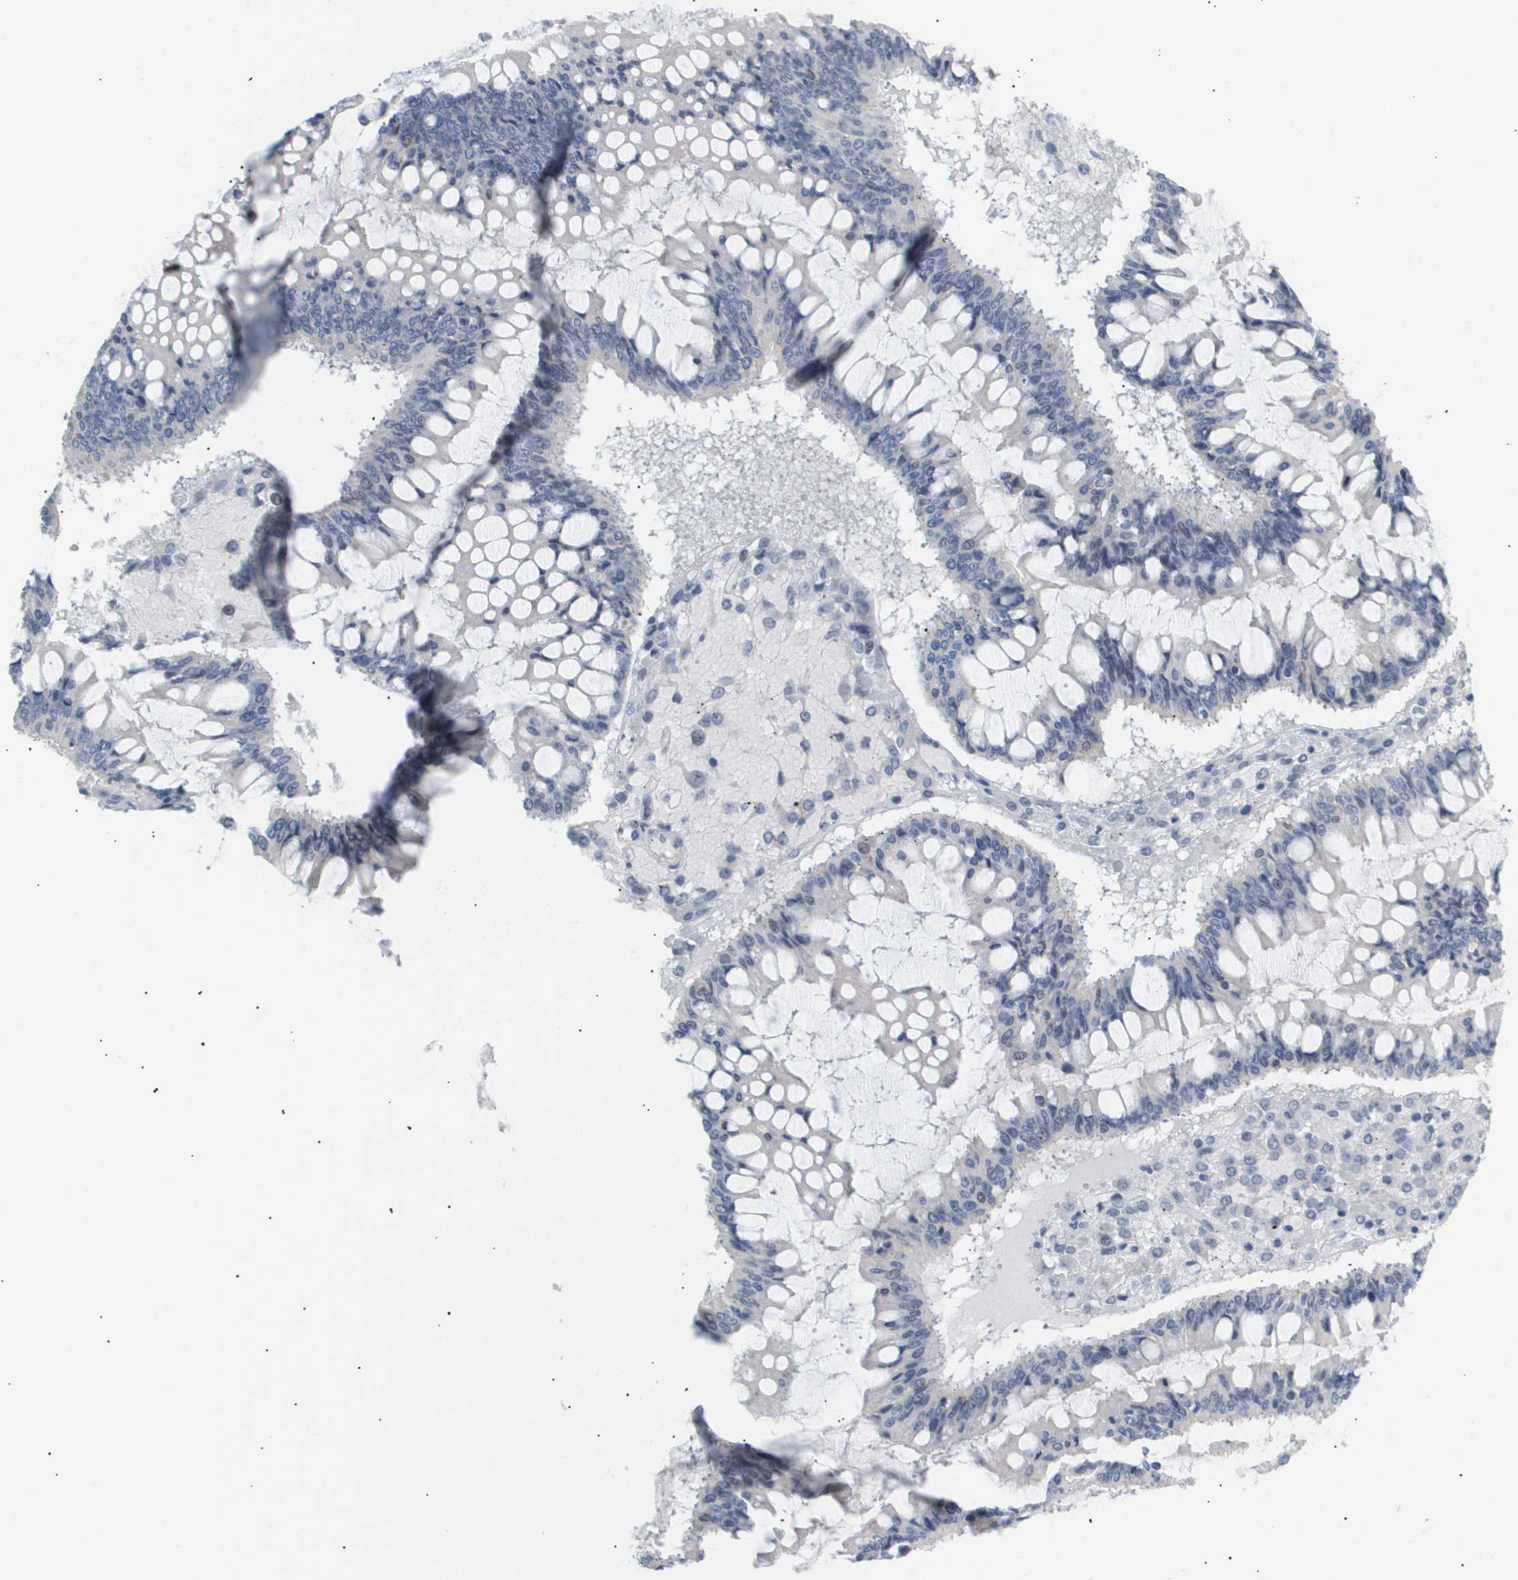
{"staining": {"intensity": "negative", "quantity": "none", "location": "none"}, "tissue": "ovarian cancer", "cell_type": "Tumor cells", "image_type": "cancer", "snomed": [{"axis": "morphology", "description": "Cystadenocarcinoma, mucinous, NOS"}, {"axis": "topography", "description": "Ovary"}], "caption": "Ovarian mucinous cystadenocarcinoma was stained to show a protein in brown. There is no significant positivity in tumor cells.", "gene": "PPARD", "patient": {"sex": "female", "age": 73}}